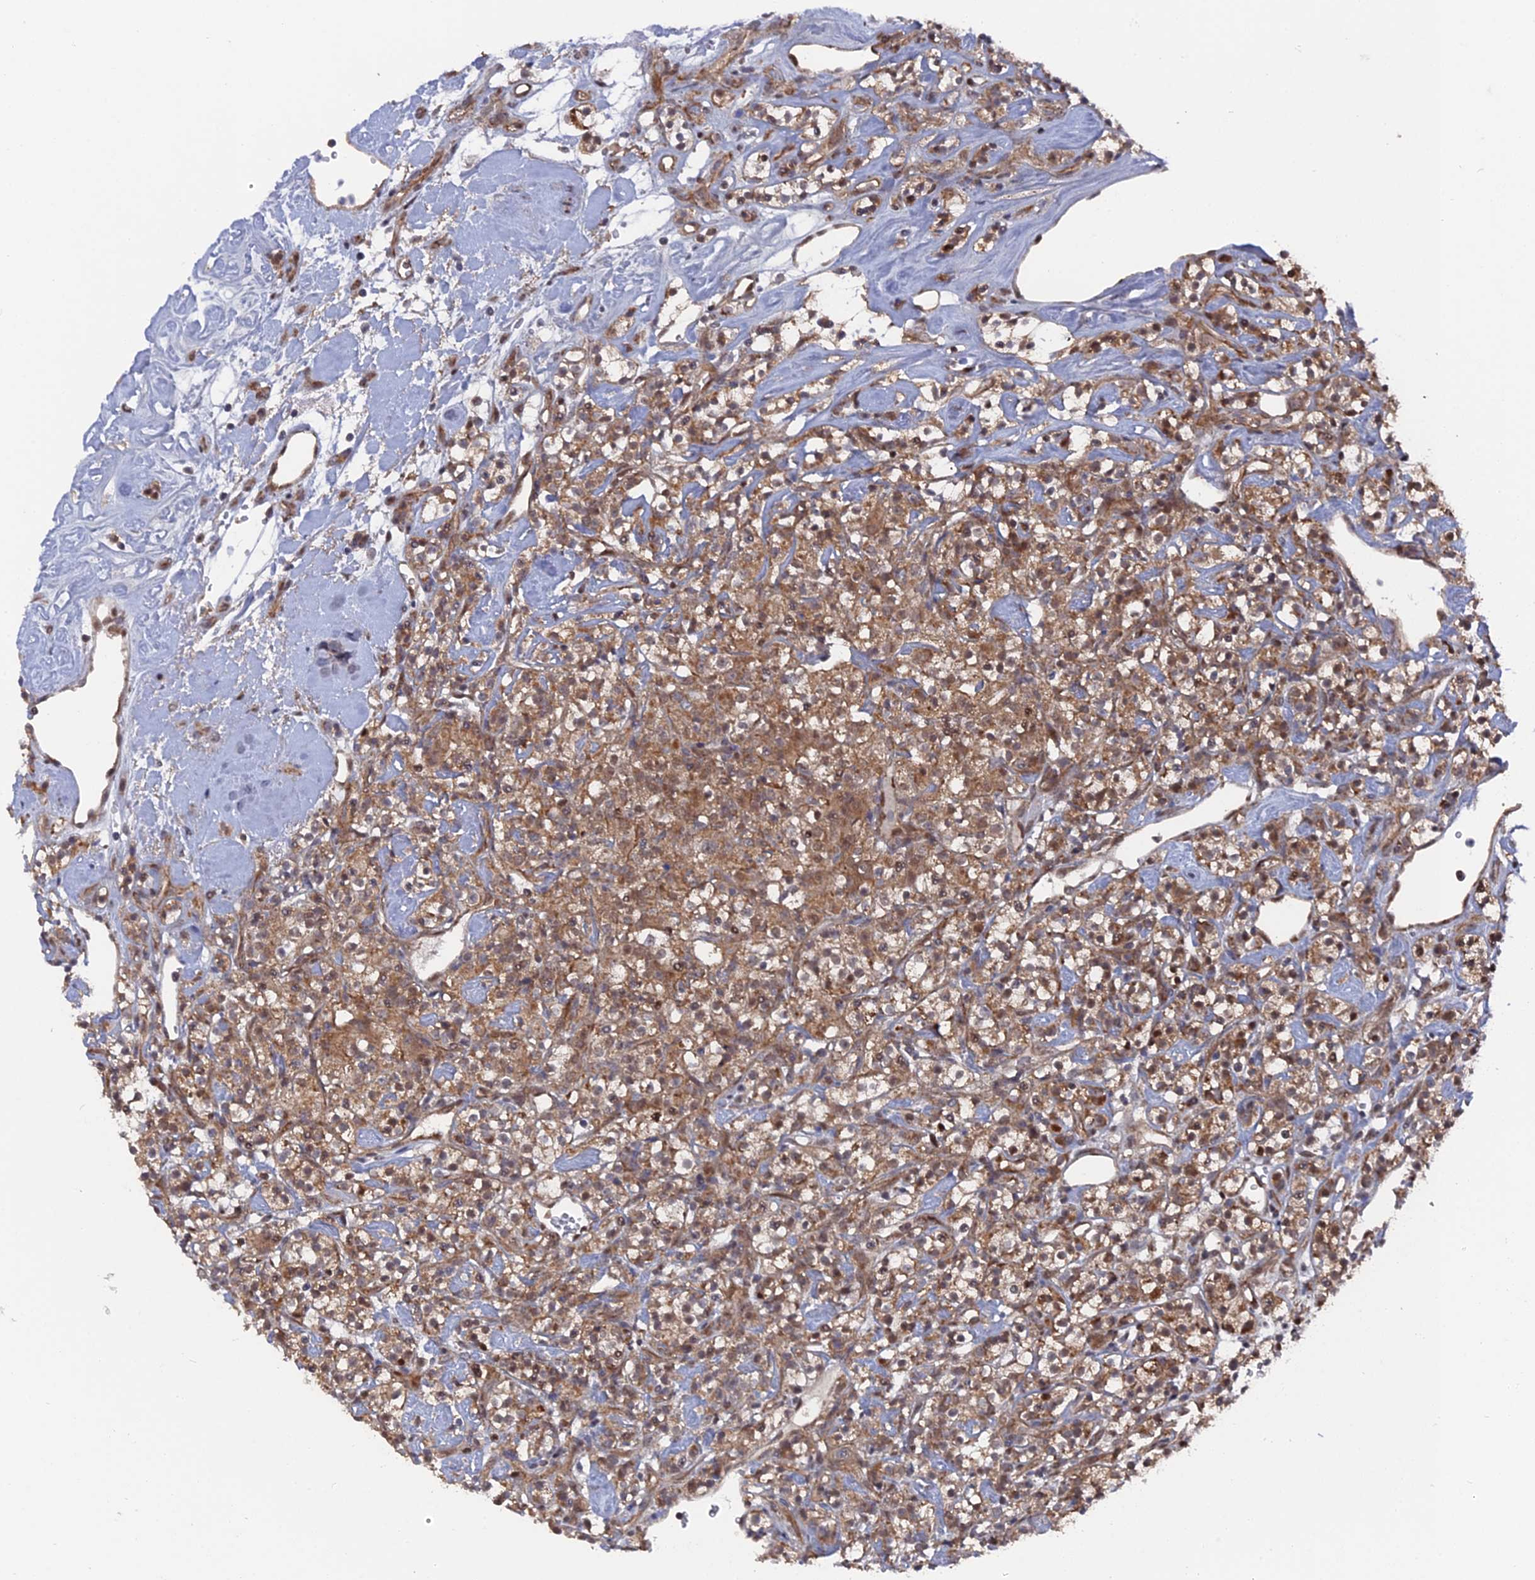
{"staining": {"intensity": "moderate", "quantity": ">75%", "location": "cytoplasmic/membranous"}, "tissue": "renal cancer", "cell_type": "Tumor cells", "image_type": "cancer", "snomed": [{"axis": "morphology", "description": "Adenocarcinoma, NOS"}, {"axis": "topography", "description": "Kidney"}], "caption": "Immunohistochemistry photomicrograph of renal cancer stained for a protein (brown), which demonstrates medium levels of moderate cytoplasmic/membranous positivity in approximately >75% of tumor cells.", "gene": "UNC5D", "patient": {"sex": "male", "age": 77}}